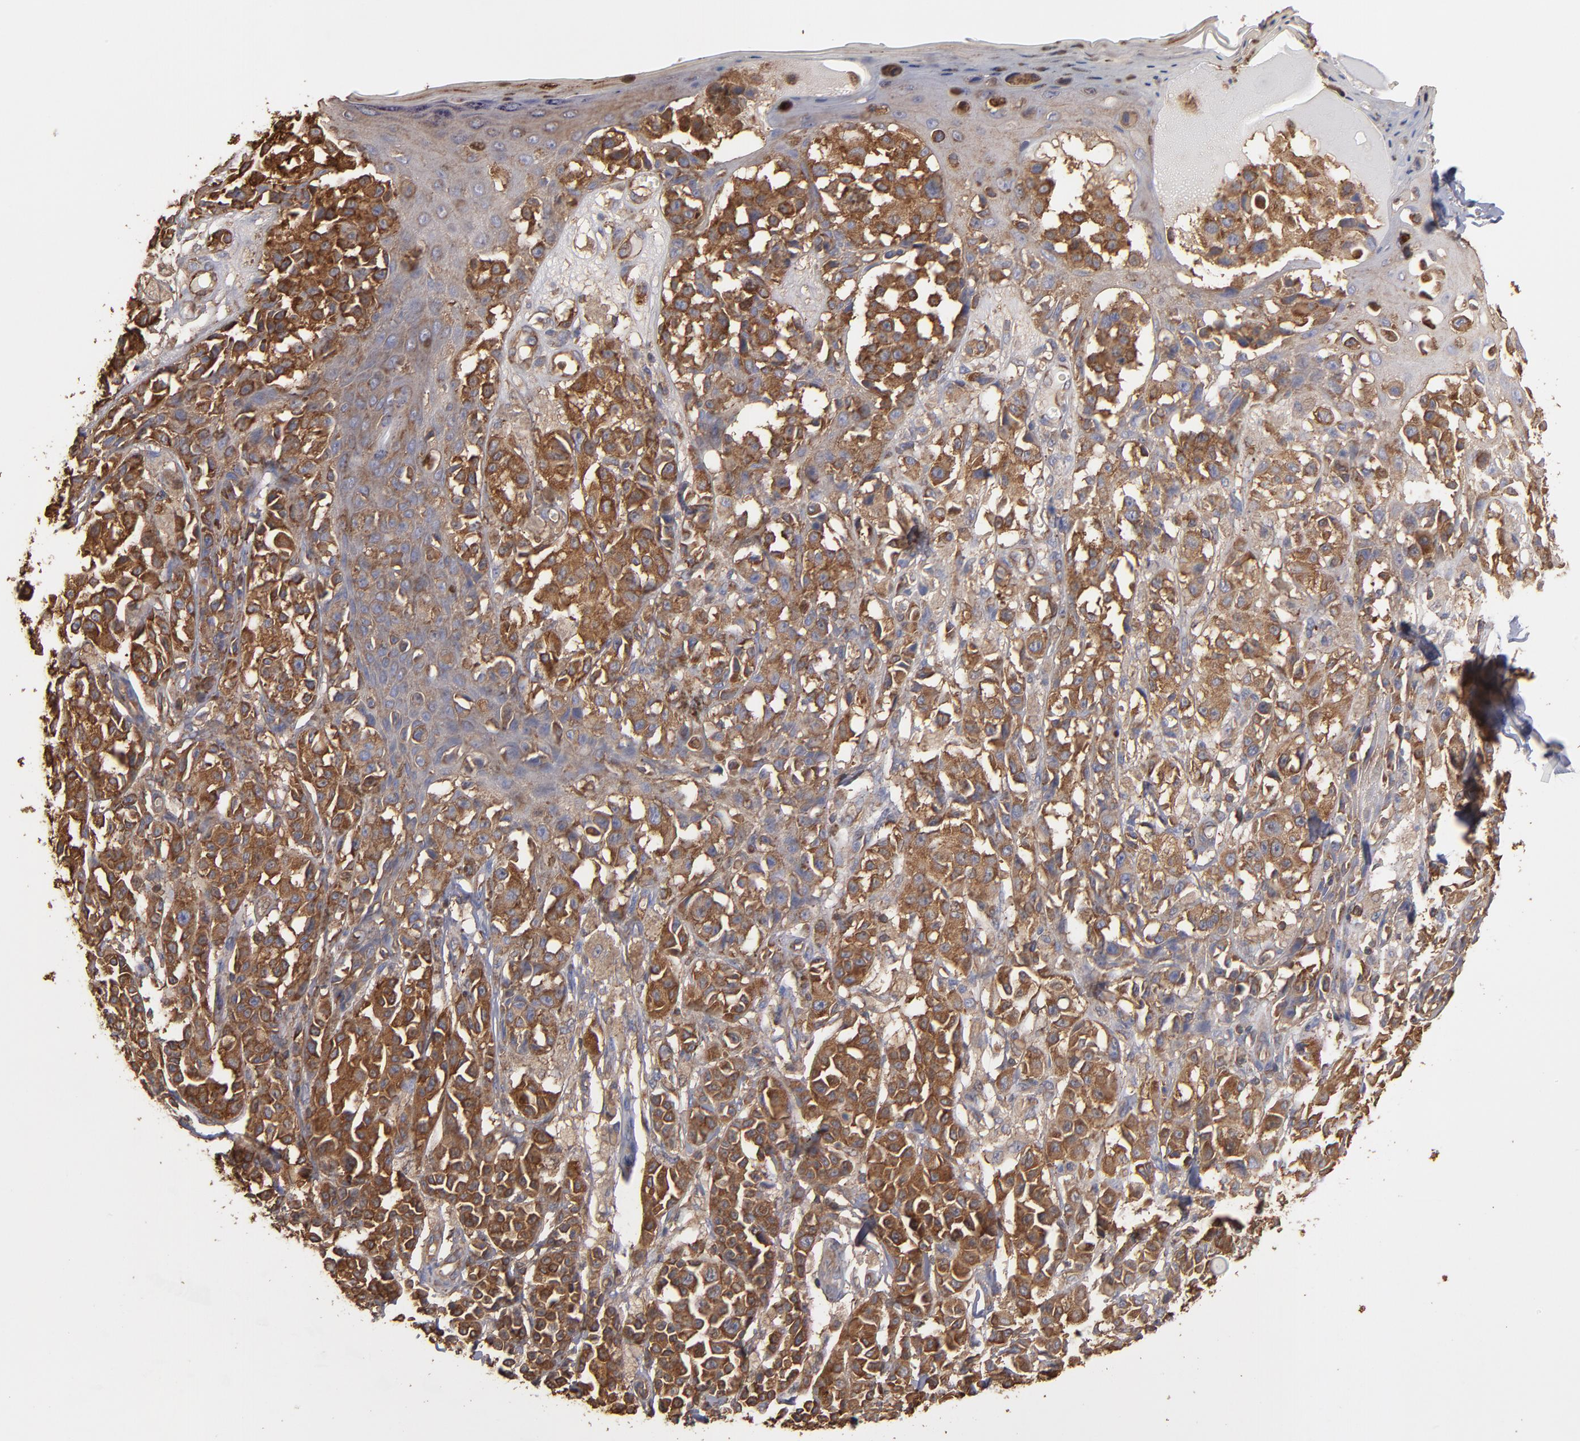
{"staining": {"intensity": "moderate", "quantity": ">75%", "location": "cytoplasmic/membranous"}, "tissue": "melanoma", "cell_type": "Tumor cells", "image_type": "cancer", "snomed": [{"axis": "morphology", "description": "Malignant melanoma, NOS"}, {"axis": "topography", "description": "Skin"}], "caption": "The histopathology image demonstrates a brown stain indicating the presence of a protein in the cytoplasmic/membranous of tumor cells in melanoma. (Stains: DAB in brown, nuclei in blue, Microscopy: brightfield microscopy at high magnification).", "gene": "ACTN4", "patient": {"sex": "female", "age": 38}}